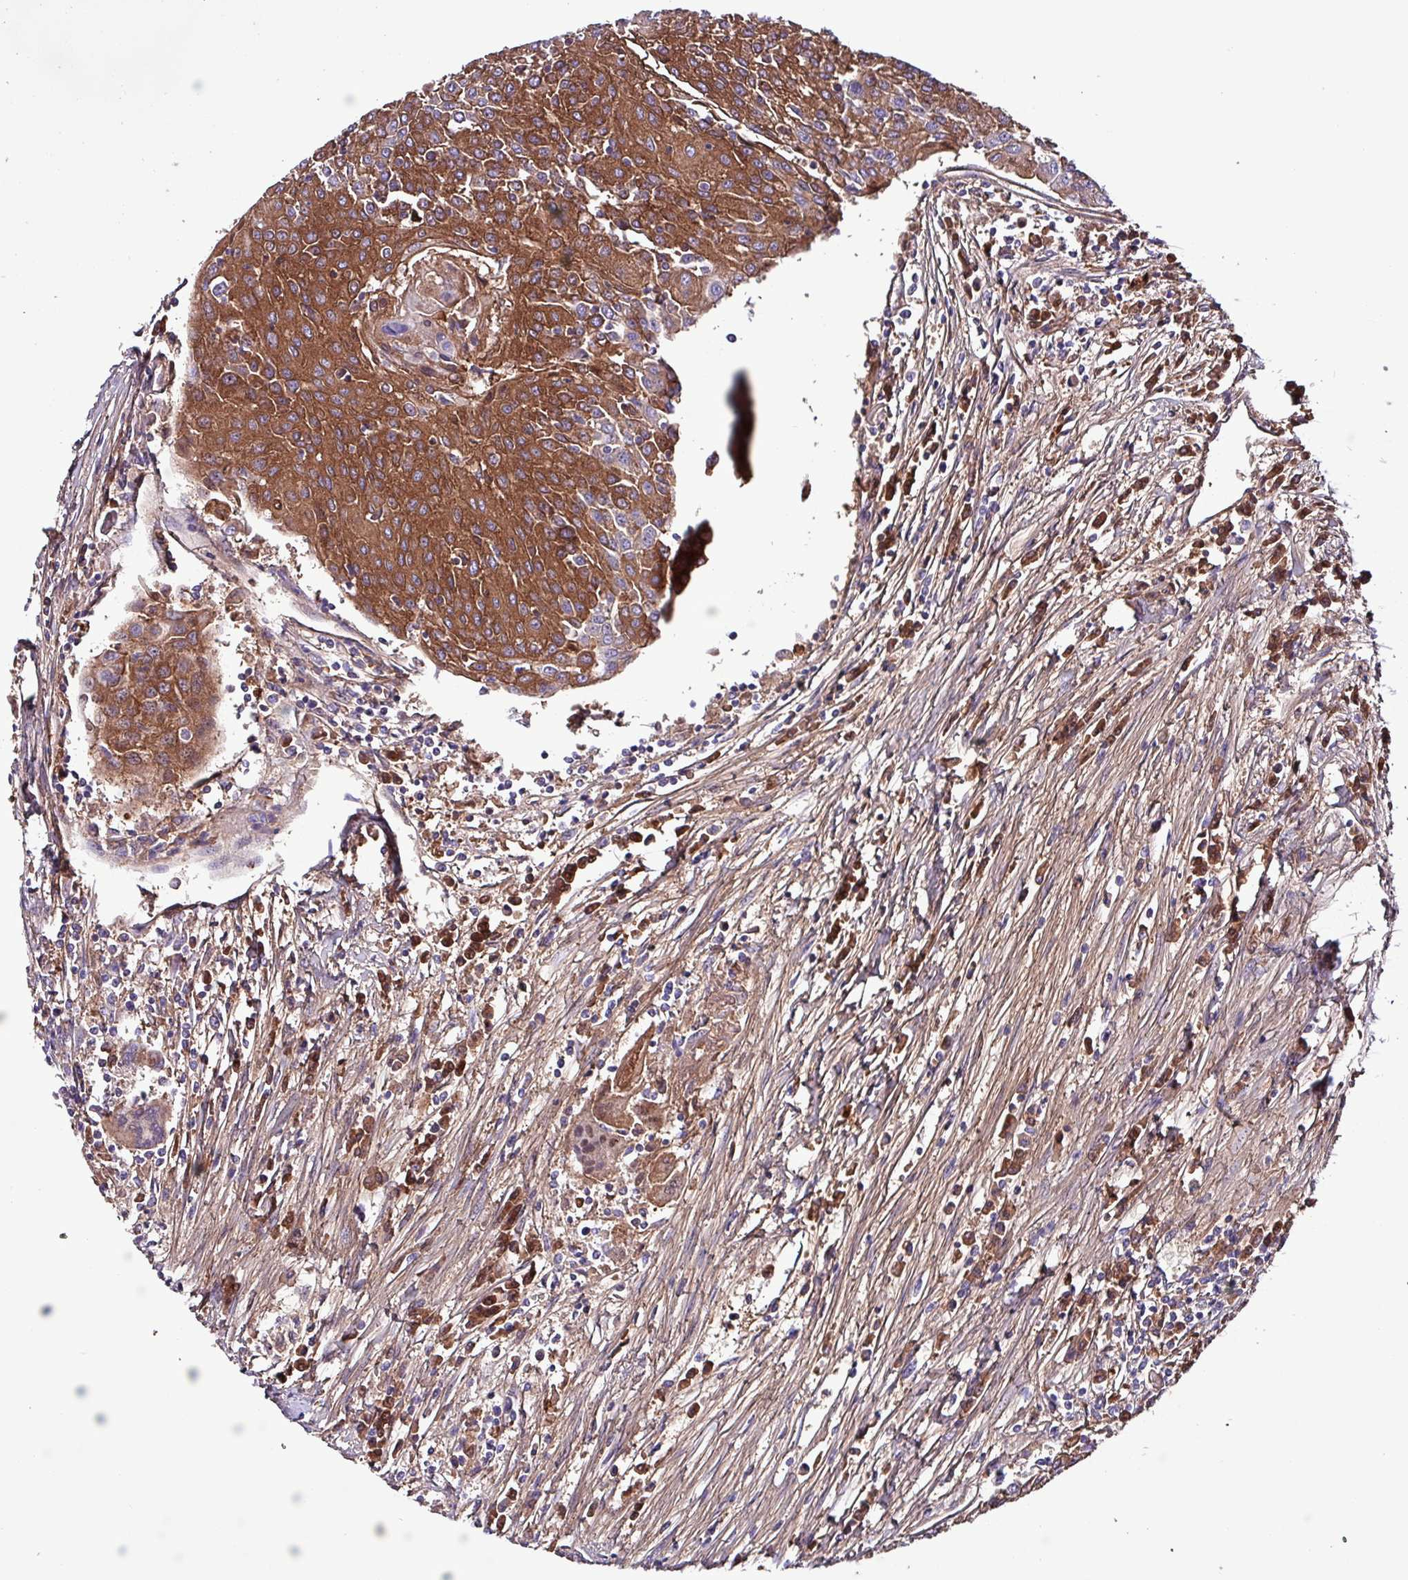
{"staining": {"intensity": "strong", "quantity": ">75%", "location": "cytoplasmic/membranous"}, "tissue": "urothelial cancer", "cell_type": "Tumor cells", "image_type": "cancer", "snomed": [{"axis": "morphology", "description": "Urothelial carcinoma, High grade"}, {"axis": "topography", "description": "Urinary bladder"}], "caption": "Approximately >75% of tumor cells in human urothelial cancer display strong cytoplasmic/membranous protein expression as visualized by brown immunohistochemical staining.", "gene": "HP", "patient": {"sex": "female", "age": 85}}